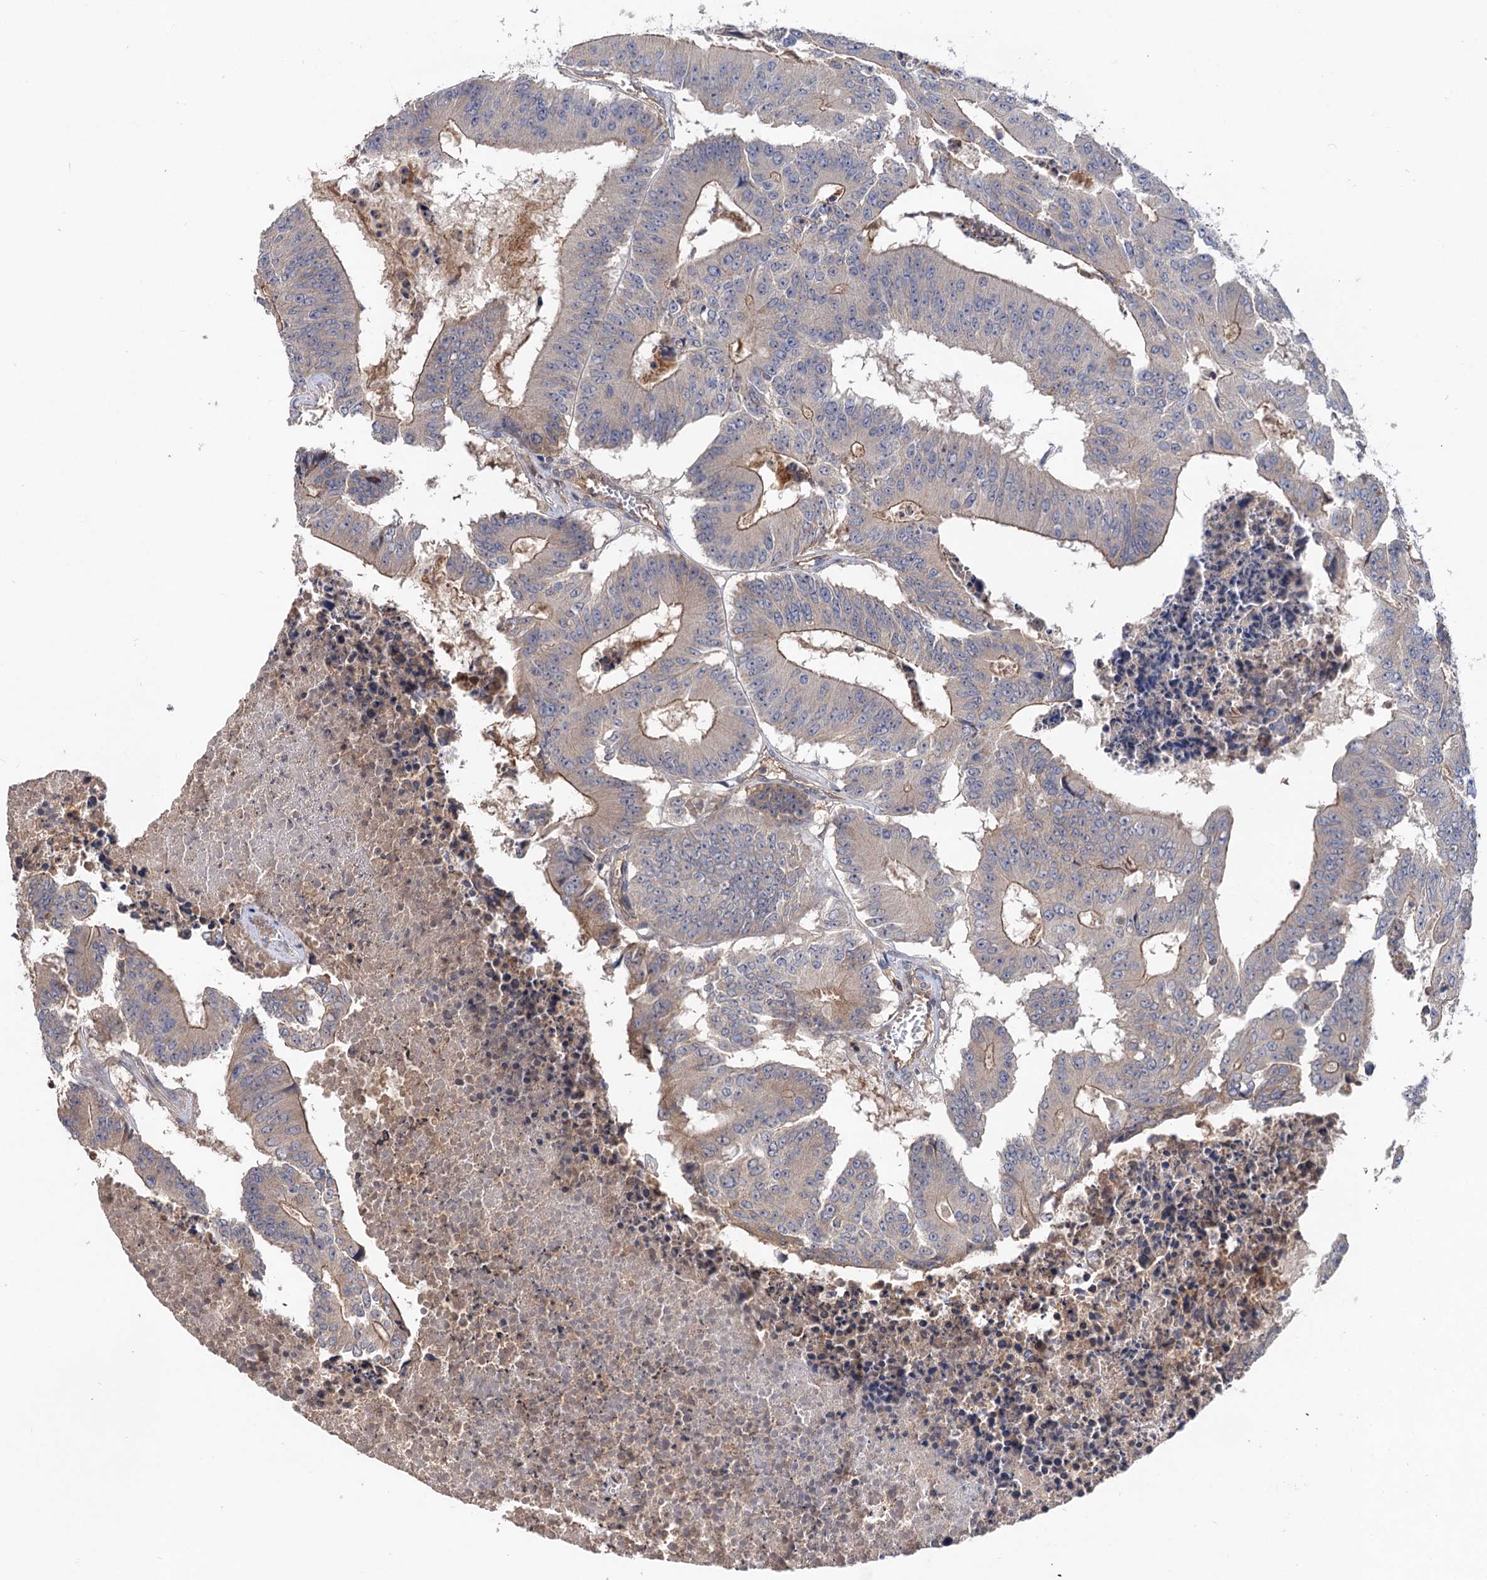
{"staining": {"intensity": "moderate", "quantity": "<25%", "location": "cytoplasmic/membranous"}, "tissue": "colorectal cancer", "cell_type": "Tumor cells", "image_type": "cancer", "snomed": [{"axis": "morphology", "description": "Adenocarcinoma, NOS"}, {"axis": "topography", "description": "Colon"}], "caption": "Immunohistochemical staining of human colorectal cancer (adenocarcinoma) exhibits low levels of moderate cytoplasmic/membranous positivity in approximately <25% of tumor cells.", "gene": "DGKA", "patient": {"sex": "male", "age": 87}}